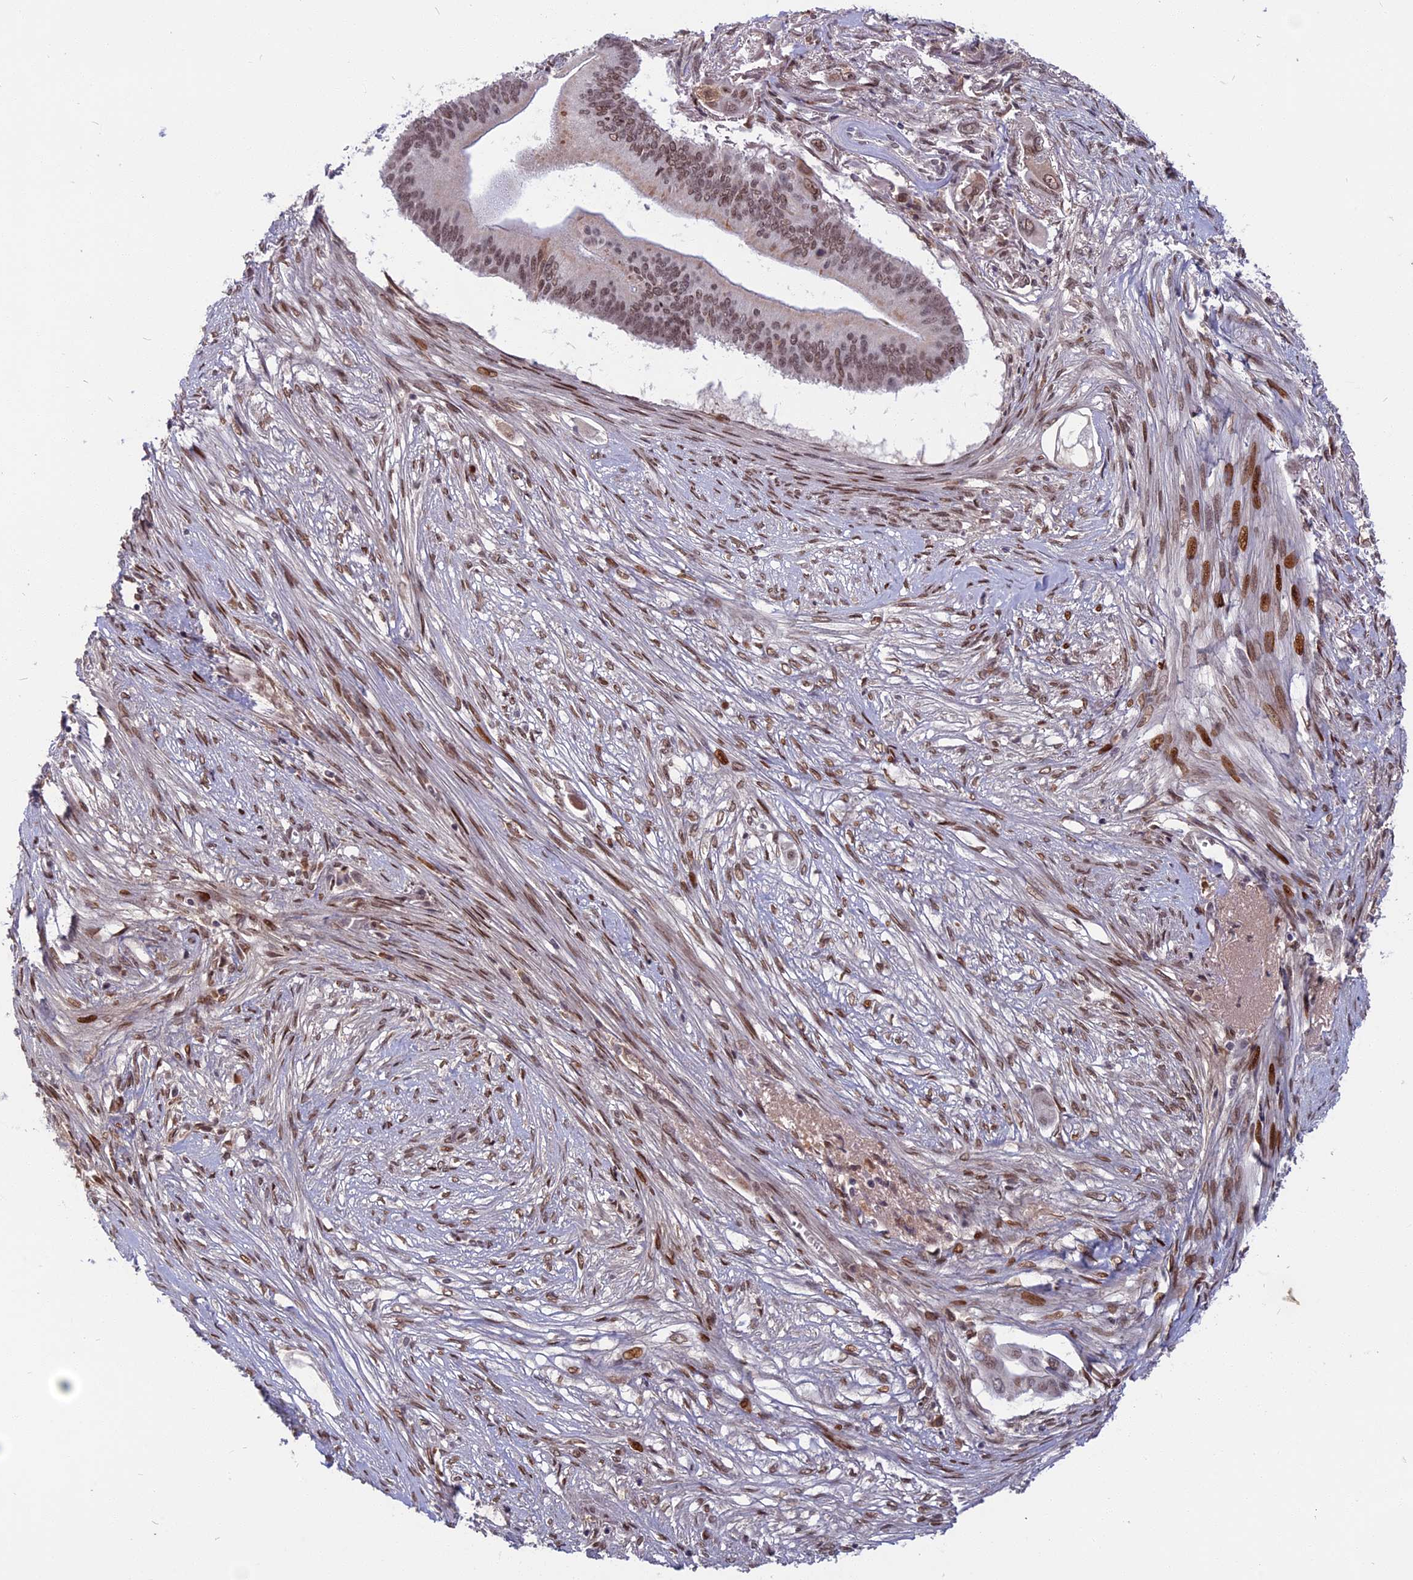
{"staining": {"intensity": "moderate", "quantity": "25%-75%", "location": "cytoplasmic/membranous,nuclear"}, "tissue": "pancreatic cancer", "cell_type": "Tumor cells", "image_type": "cancer", "snomed": [{"axis": "morphology", "description": "Adenocarcinoma, NOS"}, {"axis": "topography", "description": "Pancreas"}], "caption": "IHC micrograph of human pancreatic adenocarcinoma stained for a protein (brown), which exhibits medium levels of moderate cytoplasmic/membranous and nuclear expression in about 25%-75% of tumor cells.", "gene": "CDC7", "patient": {"sex": "male", "age": 68}}